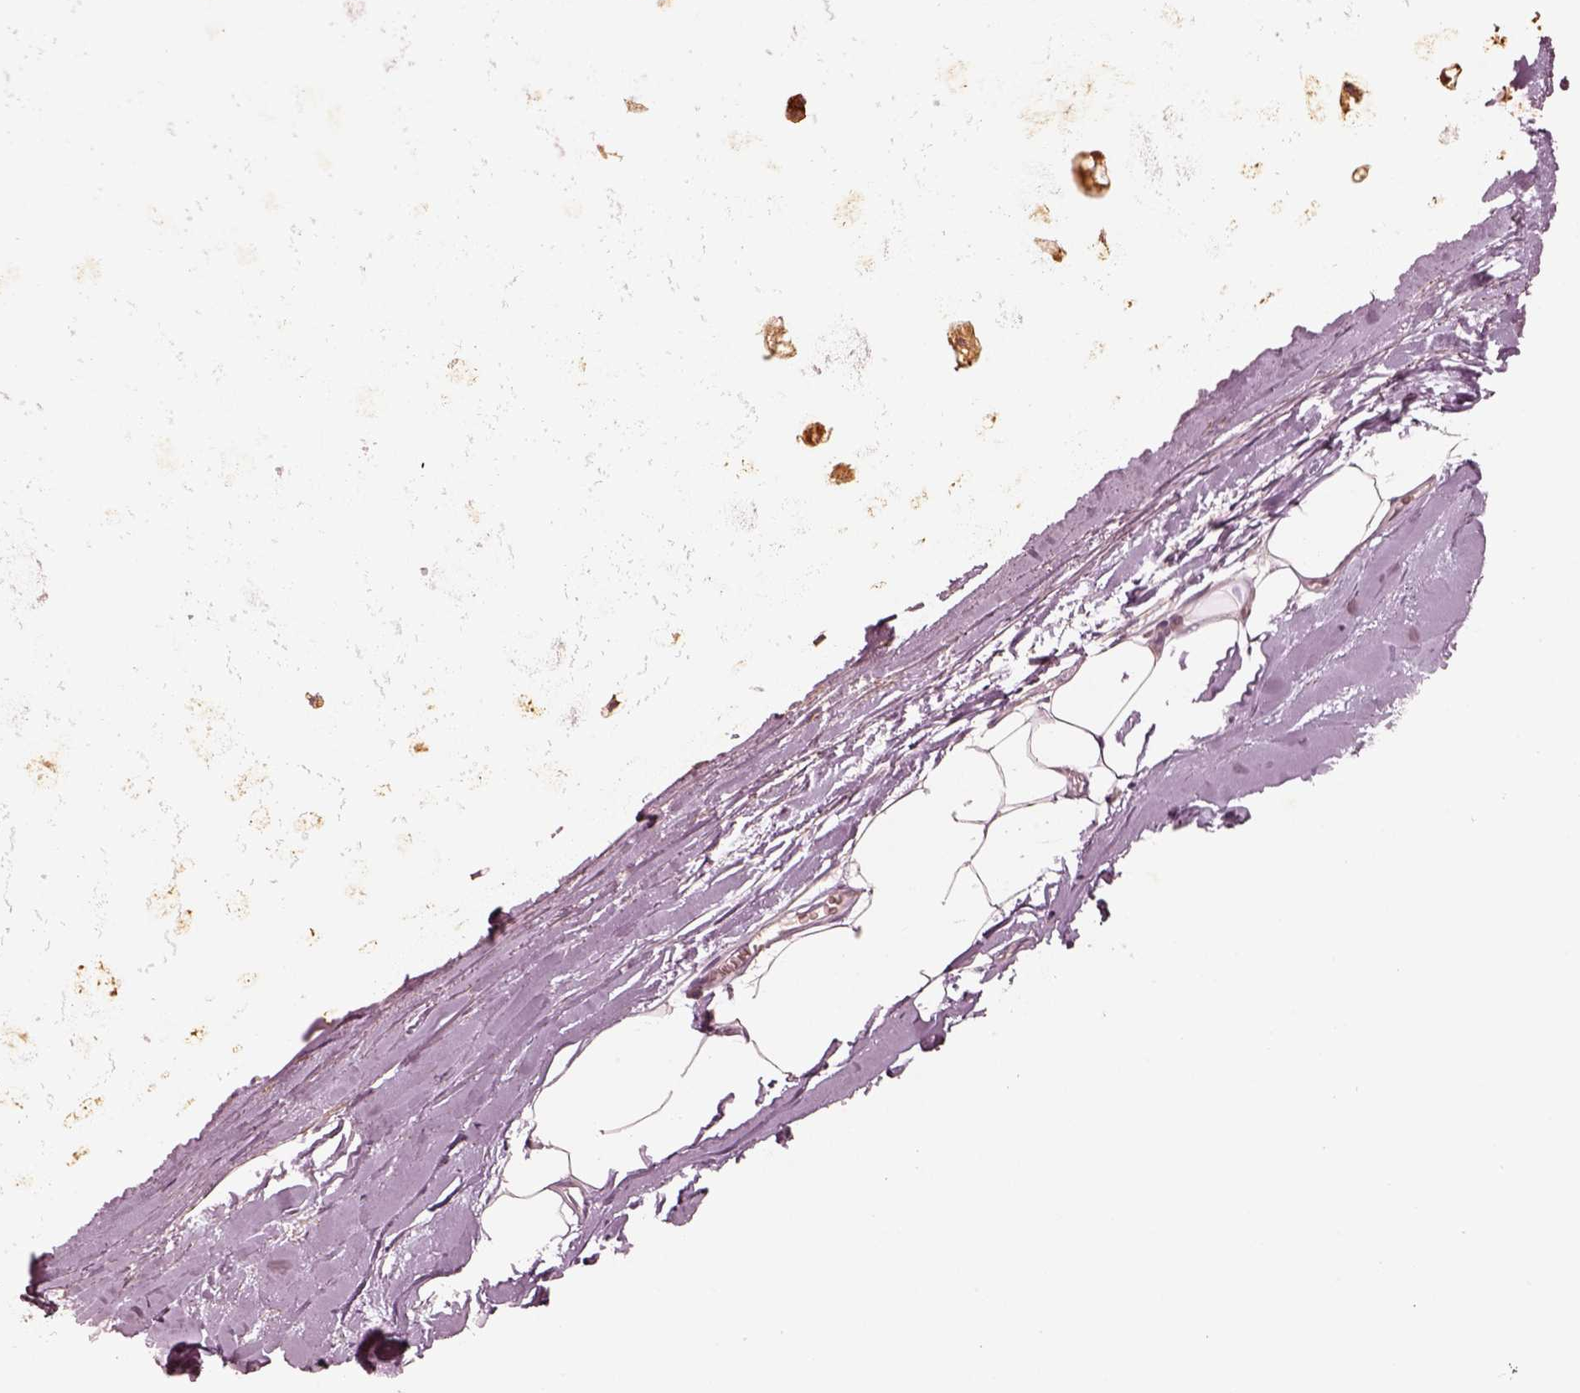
{"staining": {"intensity": "weak", "quantity": "25%-75%", "location": "cytoplasmic/membranous"}, "tissue": "adipose tissue", "cell_type": "Adipocytes", "image_type": "normal", "snomed": [{"axis": "morphology", "description": "Normal tissue, NOS"}, {"axis": "topography", "description": "Lymph node"}, {"axis": "topography", "description": "Bronchus"}], "caption": "Immunohistochemical staining of unremarkable adipose tissue displays weak cytoplasmic/membranous protein staining in approximately 25%-75% of adipocytes. (IHC, brightfield microscopy, high magnification).", "gene": "MADCAM1", "patient": {"sex": "female", "age": 70}}